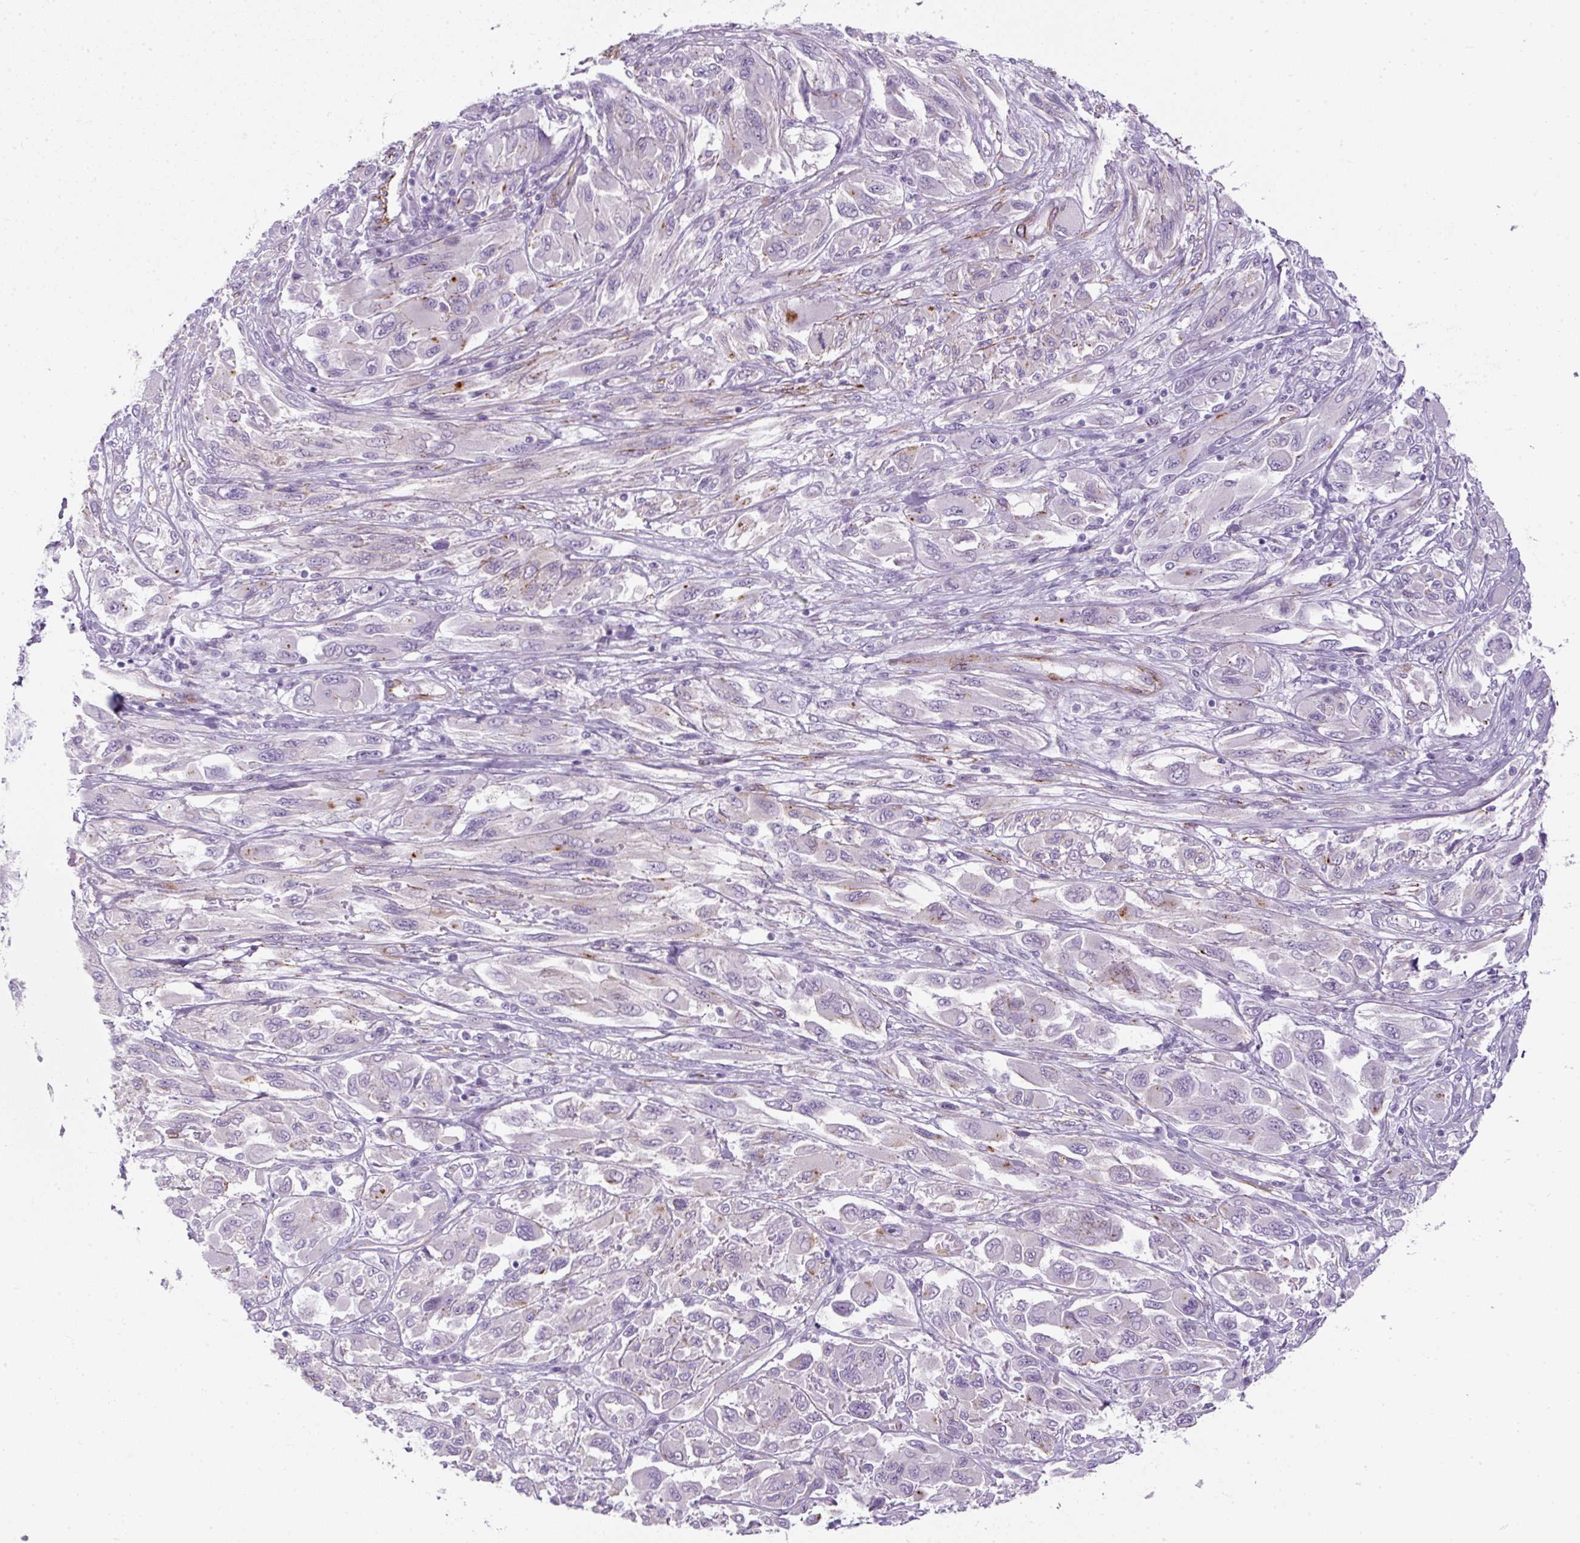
{"staining": {"intensity": "negative", "quantity": "none", "location": "none"}, "tissue": "melanoma", "cell_type": "Tumor cells", "image_type": "cancer", "snomed": [{"axis": "morphology", "description": "Malignant melanoma, NOS"}, {"axis": "topography", "description": "Skin"}], "caption": "High magnification brightfield microscopy of melanoma stained with DAB (brown) and counterstained with hematoxylin (blue): tumor cells show no significant staining. The staining was performed using DAB (3,3'-diaminobenzidine) to visualize the protein expression in brown, while the nuclei were stained in blue with hematoxylin (Magnification: 20x).", "gene": "CAVIN3", "patient": {"sex": "female", "age": 91}}